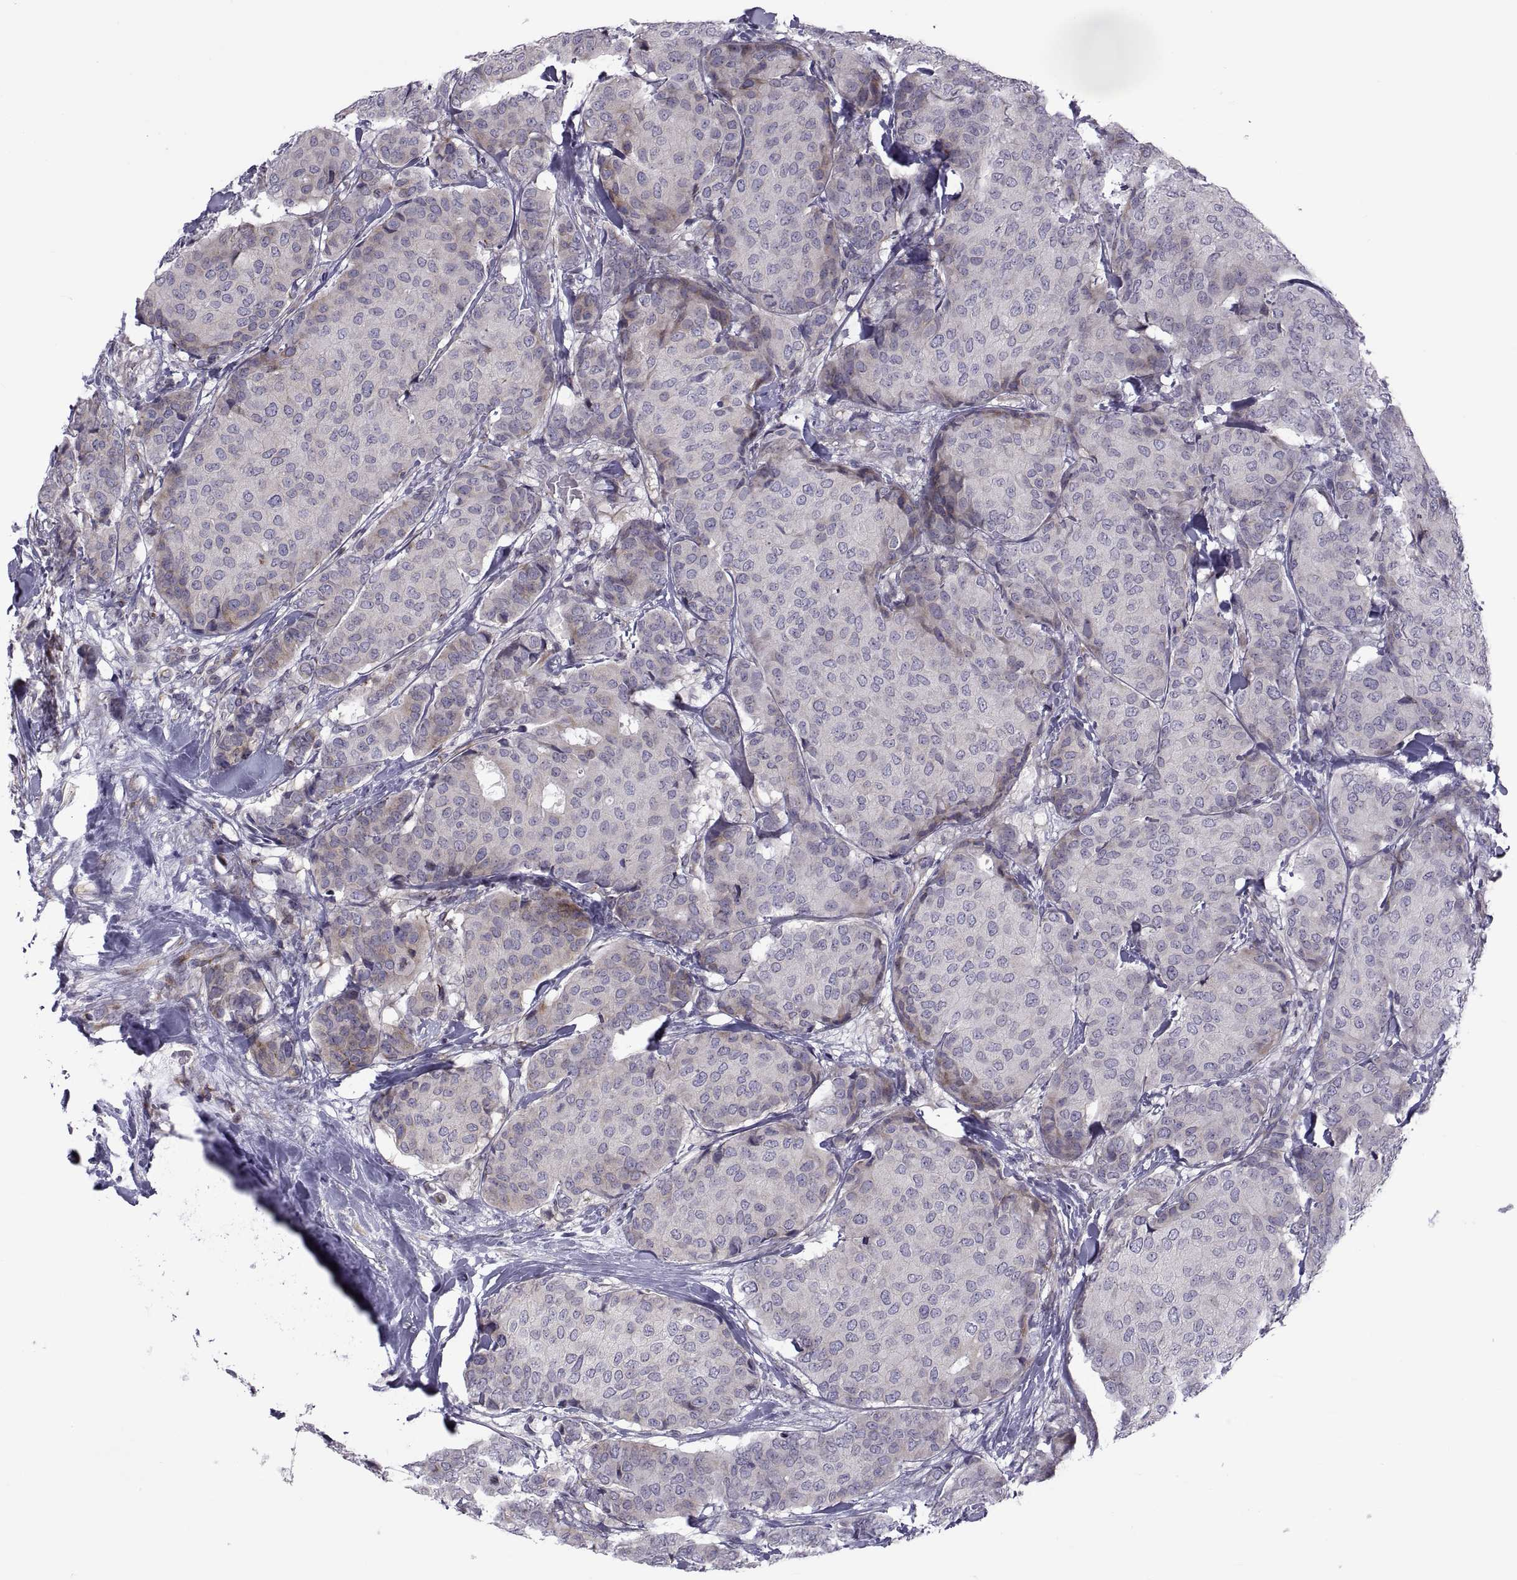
{"staining": {"intensity": "weak", "quantity": "<25%", "location": "cytoplasmic/membranous"}, "tissue": "breast cancer", "cell_type": "Tumor cells", "image_type": "cancer", "snomed": [{"axis": "morphology", "description": "Duct carcinoma"}, {"axis": "topography", "description": "Breast"}], "caption": "The IHC photomicrograph has no significant positivity in tumor cells of invasive ductal carcinoma (breast) tissue.", "gene": "TMEM158", "patient": {"sex": "female", "age": 75}}